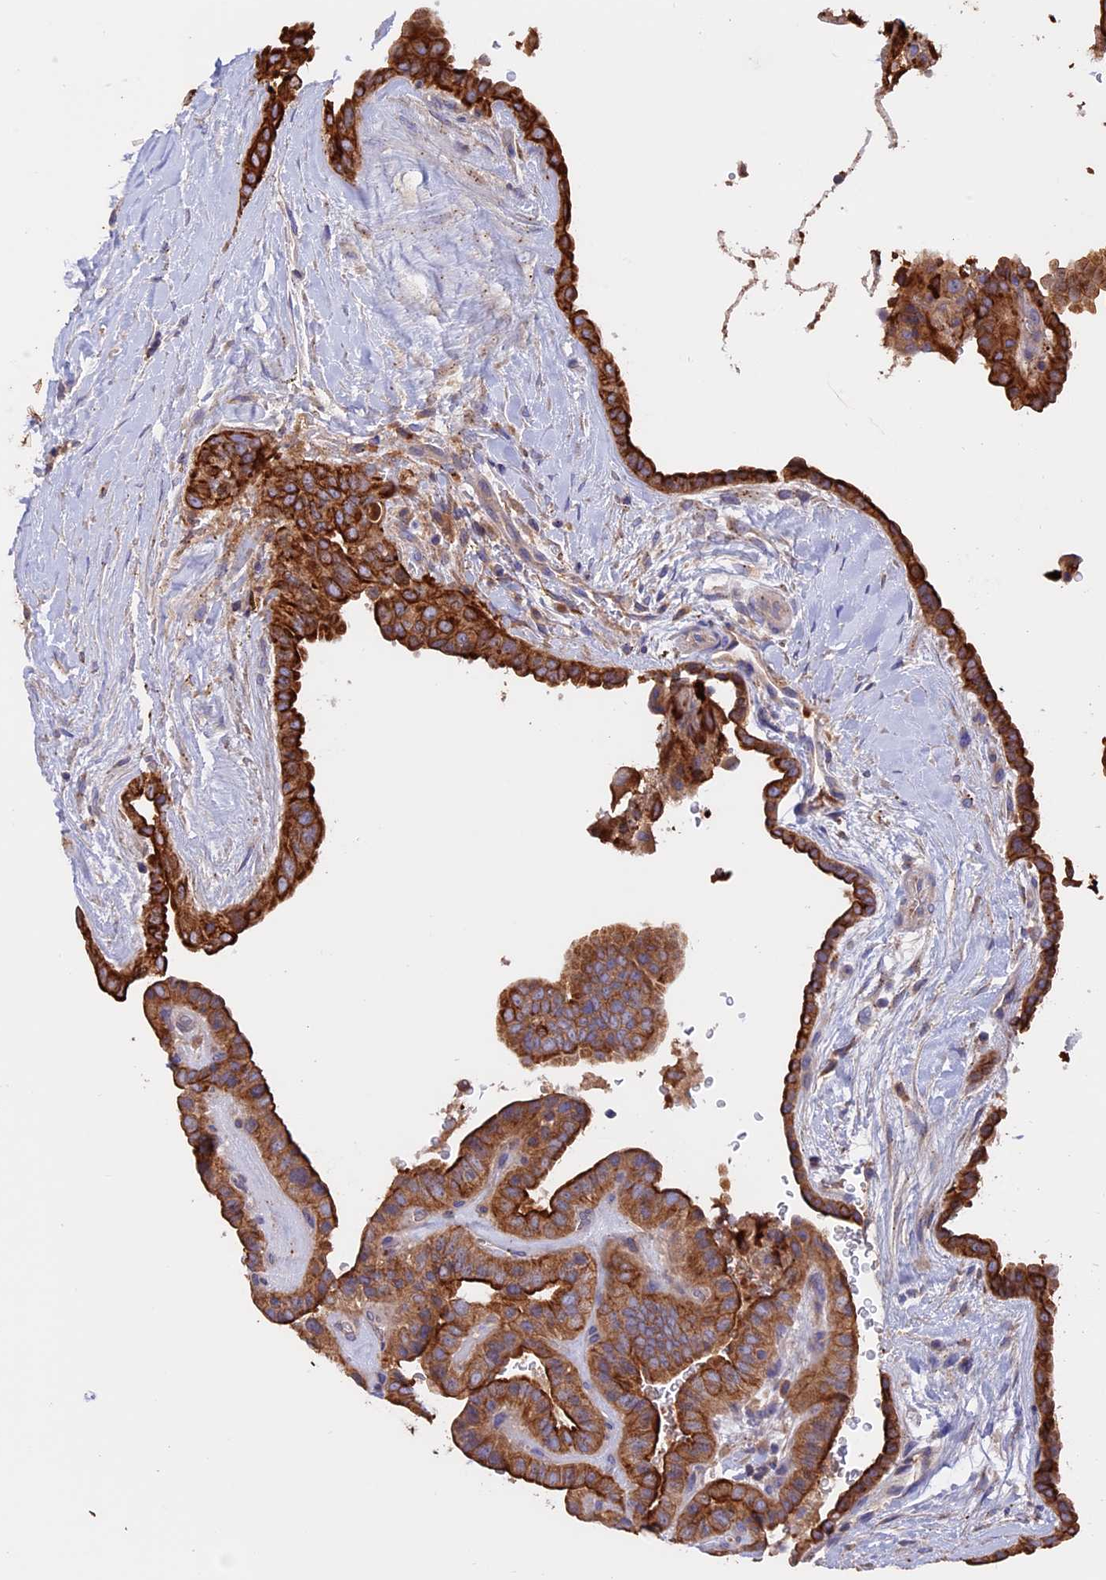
{"staining": {"intensity": "strong", "quantity": ">75%", "location": "cytoplasmic/membranous"}, "tissue": "thyroid cancer", "cell_type": "Tumor cells", "image_type": "cancer", "snomed": [{"axis": "morphology", "description": "Papillary adenocarcinoma, NOS"}, {"axis": "topography", "description": "Thyroid gland"}], "caption": "Brown immunohistochemical staining in human thyroid cancer (papillary adenocarcinoma) reveals strong cytoplasmic/membranous staining in approximately >75% of tumor cells.", "gene": "PTPN9", "patient": {"sex": "male", "age": 77}}